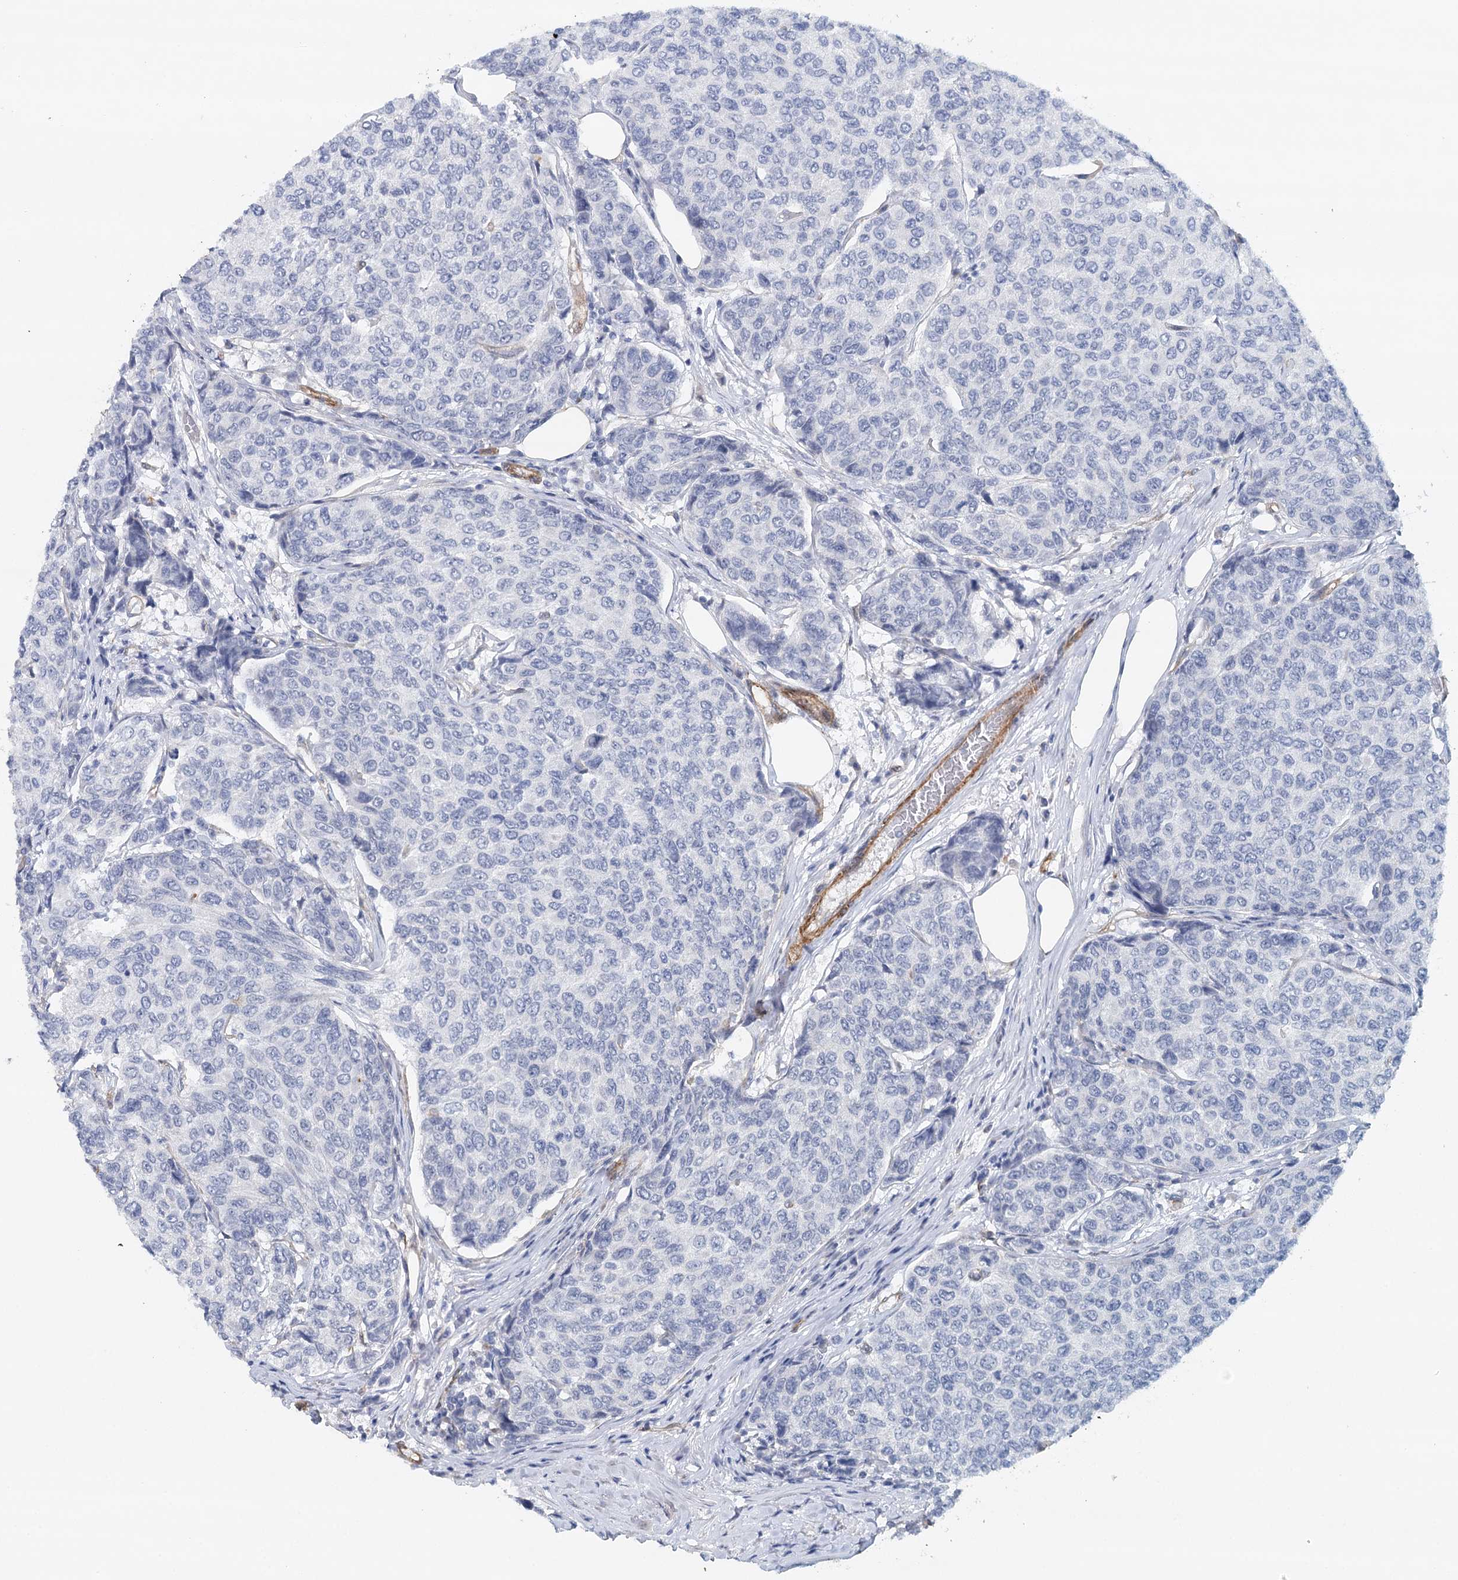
{"staining": {"intensity": "negative", "quantity": "none", "location": "none"}, "tissue": "breast cancer", "cell_type": "Tumor cells", "image_type": "cancer", "snomed": [{"axis": "morphology", "description": "Duct carcinoma"}, {"axis": "topography", "description": "Breast"}], "caption": "Tumor cells are negative for protein expression in human breast cancer (invasive ductal carcinoma).", "gene": "SYNPO", "patient": {"sex": "female", "age": 55}}